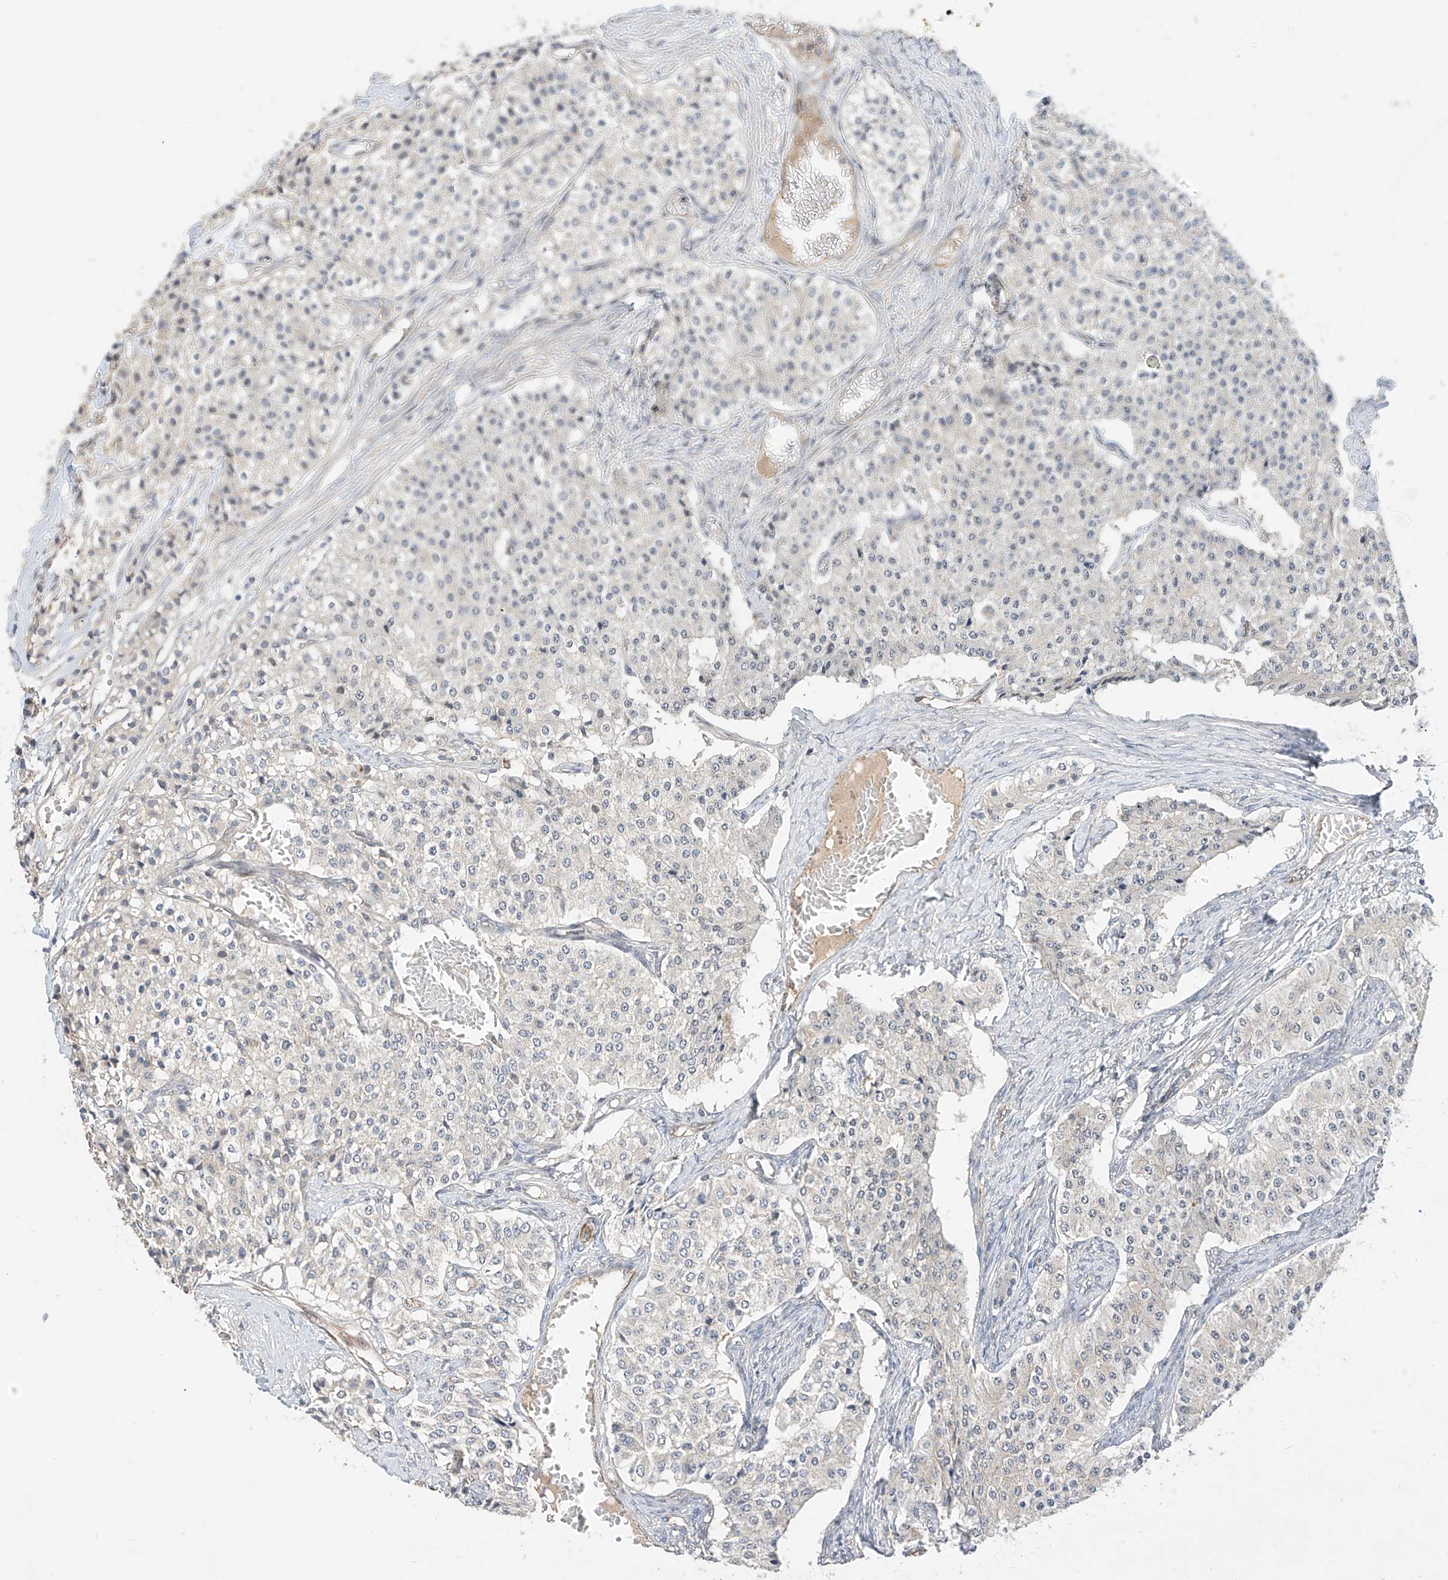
{"staining": {"intensity": "negative", "quantity": "none", "location": "none"}, "tissue": "carcinoid", "cell_type": "Tumor cells", "image_type": "cancer", "snomed": [{"axis": "morphology", "description": "Carcinoid, malignant, NOS"}, {"axis": "topography", "description": "Colon"}], "caption": "There is no significant positivity in tumor cells of malignant carcinoid. (Stains: DAB (3,3'-diaminobenzidine) immunohistochemistry (IHC) with hematoxylin counter stain, Microscopy: brightfield microscopy at high magnification).", "gene": "MRTFA", "patient": {"sex": "female", "age": 52}}